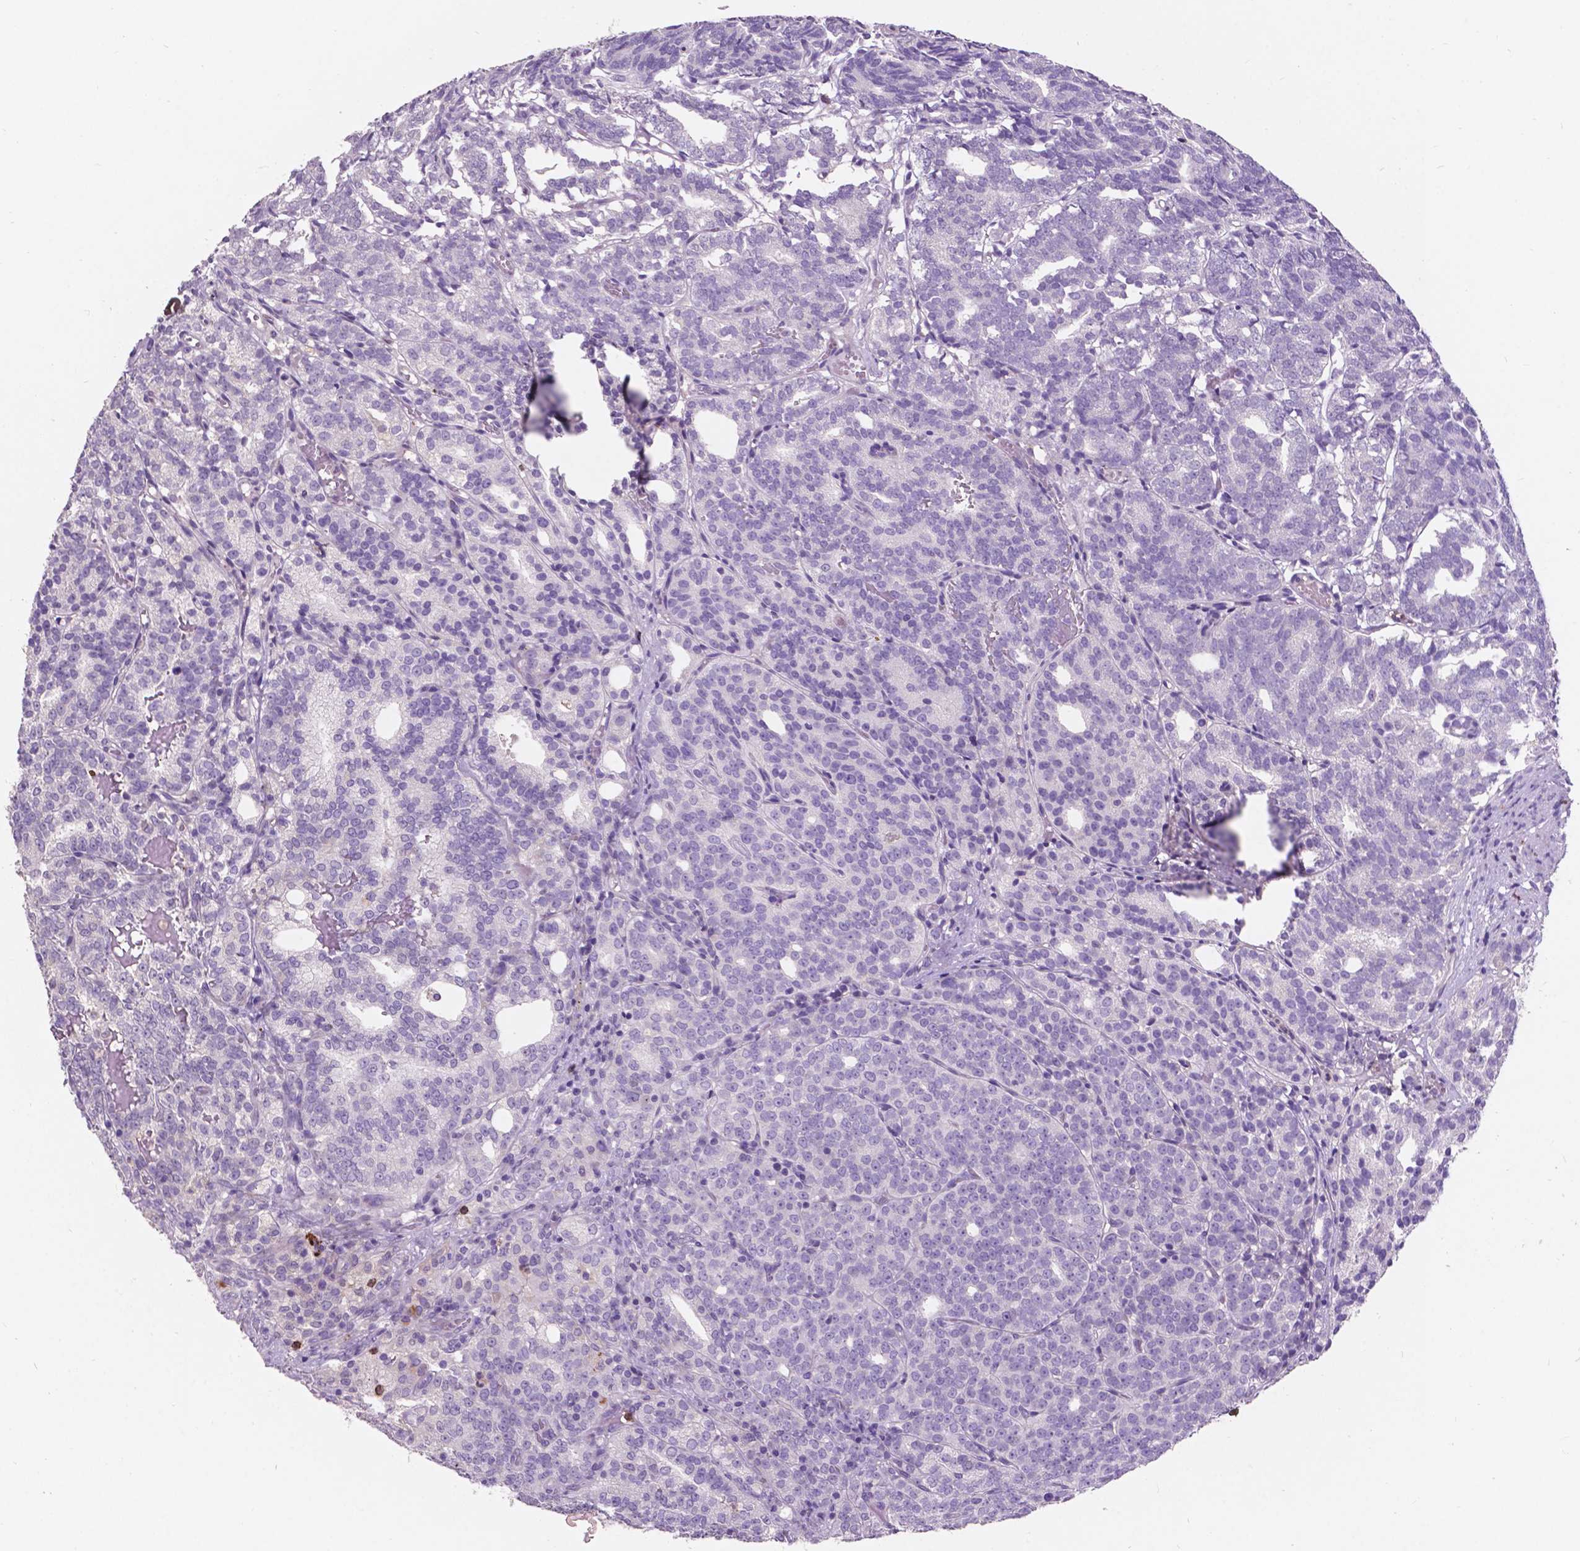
{"staining": {"intensity": "negative", "quantity": "none", "location": "none"}, "tissue": "prostate cancer", "cell_type": "Tumor cells", "image_type": "cancer", "snomed": [{"axis": "morphology", "description": "Adenocarcinoma, High grade"}, {"axis": "topography", "description": "Prostate"}], "caption": "Human prostate cancer (high-grade adenocarcinoma) stained for a protein using immunohistochemistry reveals no positivity in tumor cells.", "gene": "PLSCR1", "patient": {"sex": "male", "age": 53}}